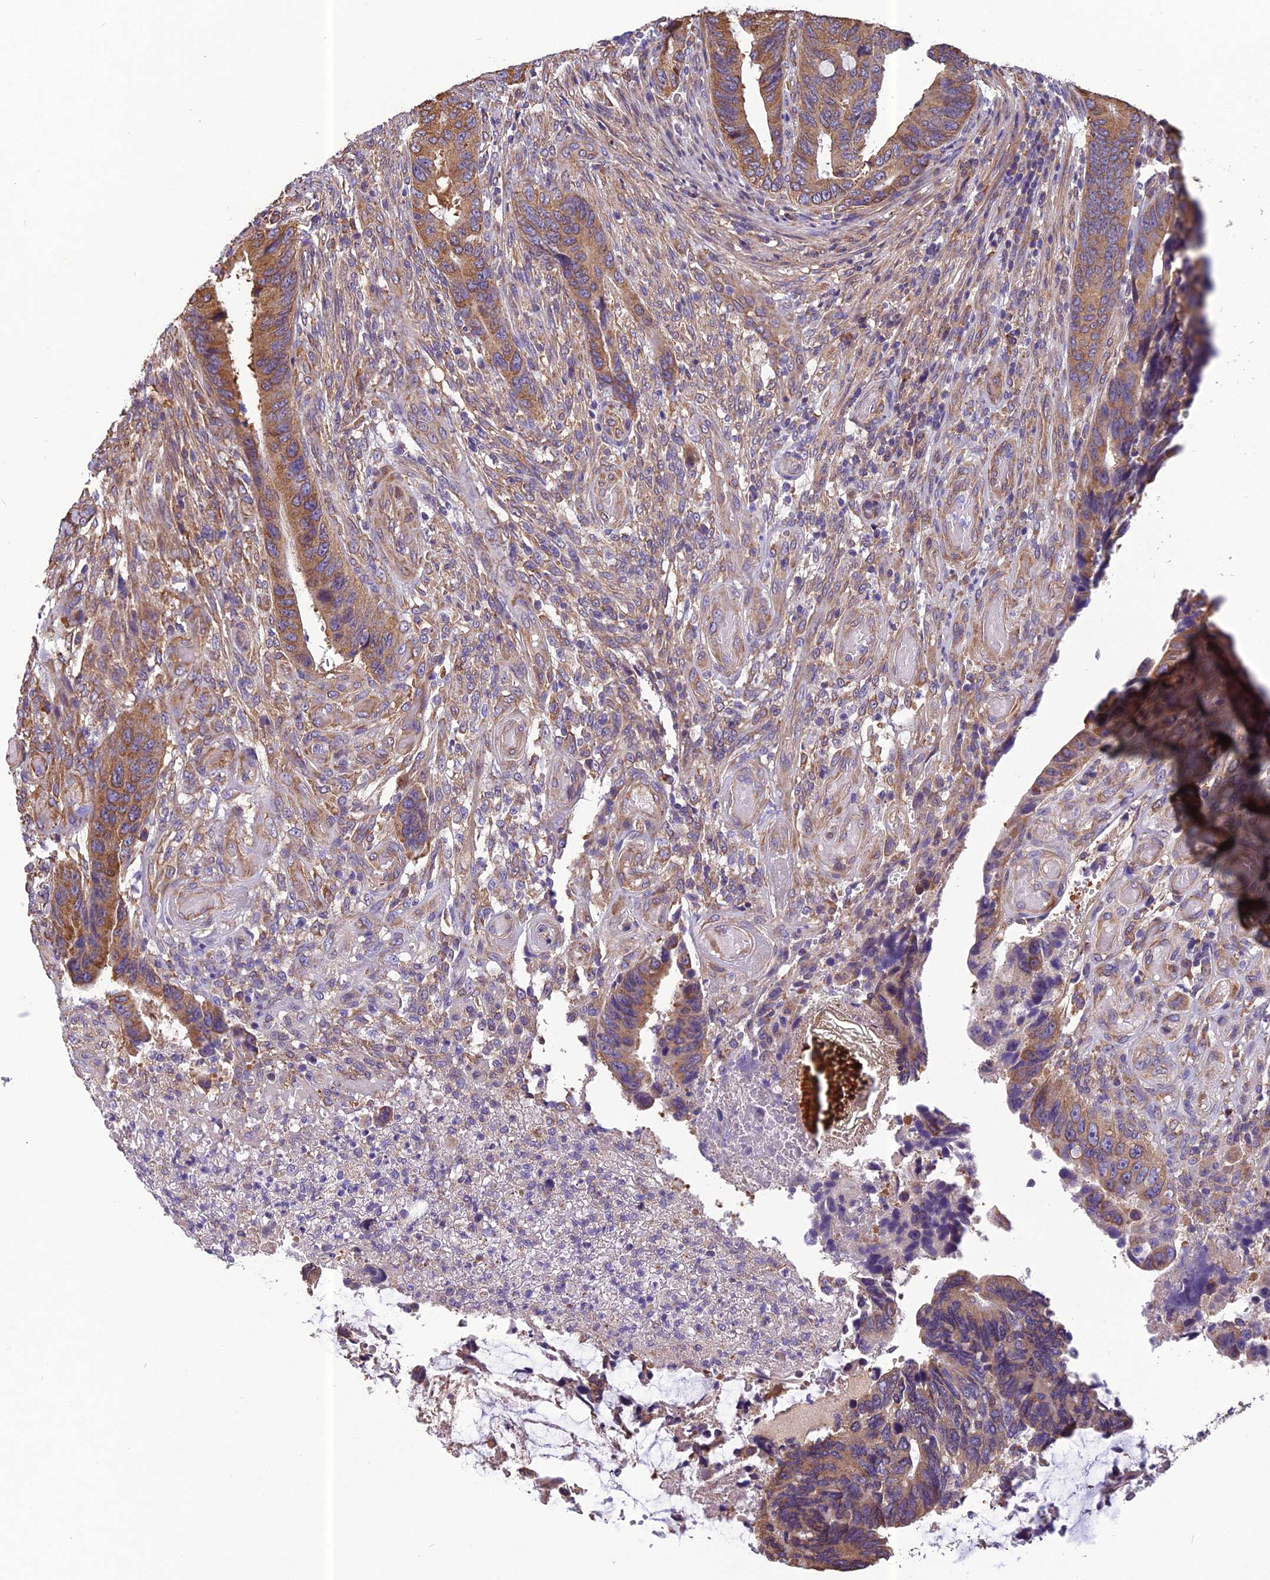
{"staining": {"intensity": "moderate", "quantity": ">75%", "location": "cytoplasmic/membranous"}, "tissue": "colorectal cancer", "cell_type": "Tumor cells", "image_type": "cancer", "snomed": [{"axis": "morphology", "description": "Adenocarcinoma, NOS"}, {"axis": "topography", "description": "Colon"}], "caption": "Brown immunohistochemical staining in human colorectal cancer (adenocarcinoma) exhibits moderate cytoplasmic/membranous positivity in approximately >75% of tumor cells. Using DAB (brown) and hematoxylin (blue) stains, captured at high magnification using brightfield microscopy.", "gene": "SPDL1", "patient": {"sex": "male", "age": 87}}